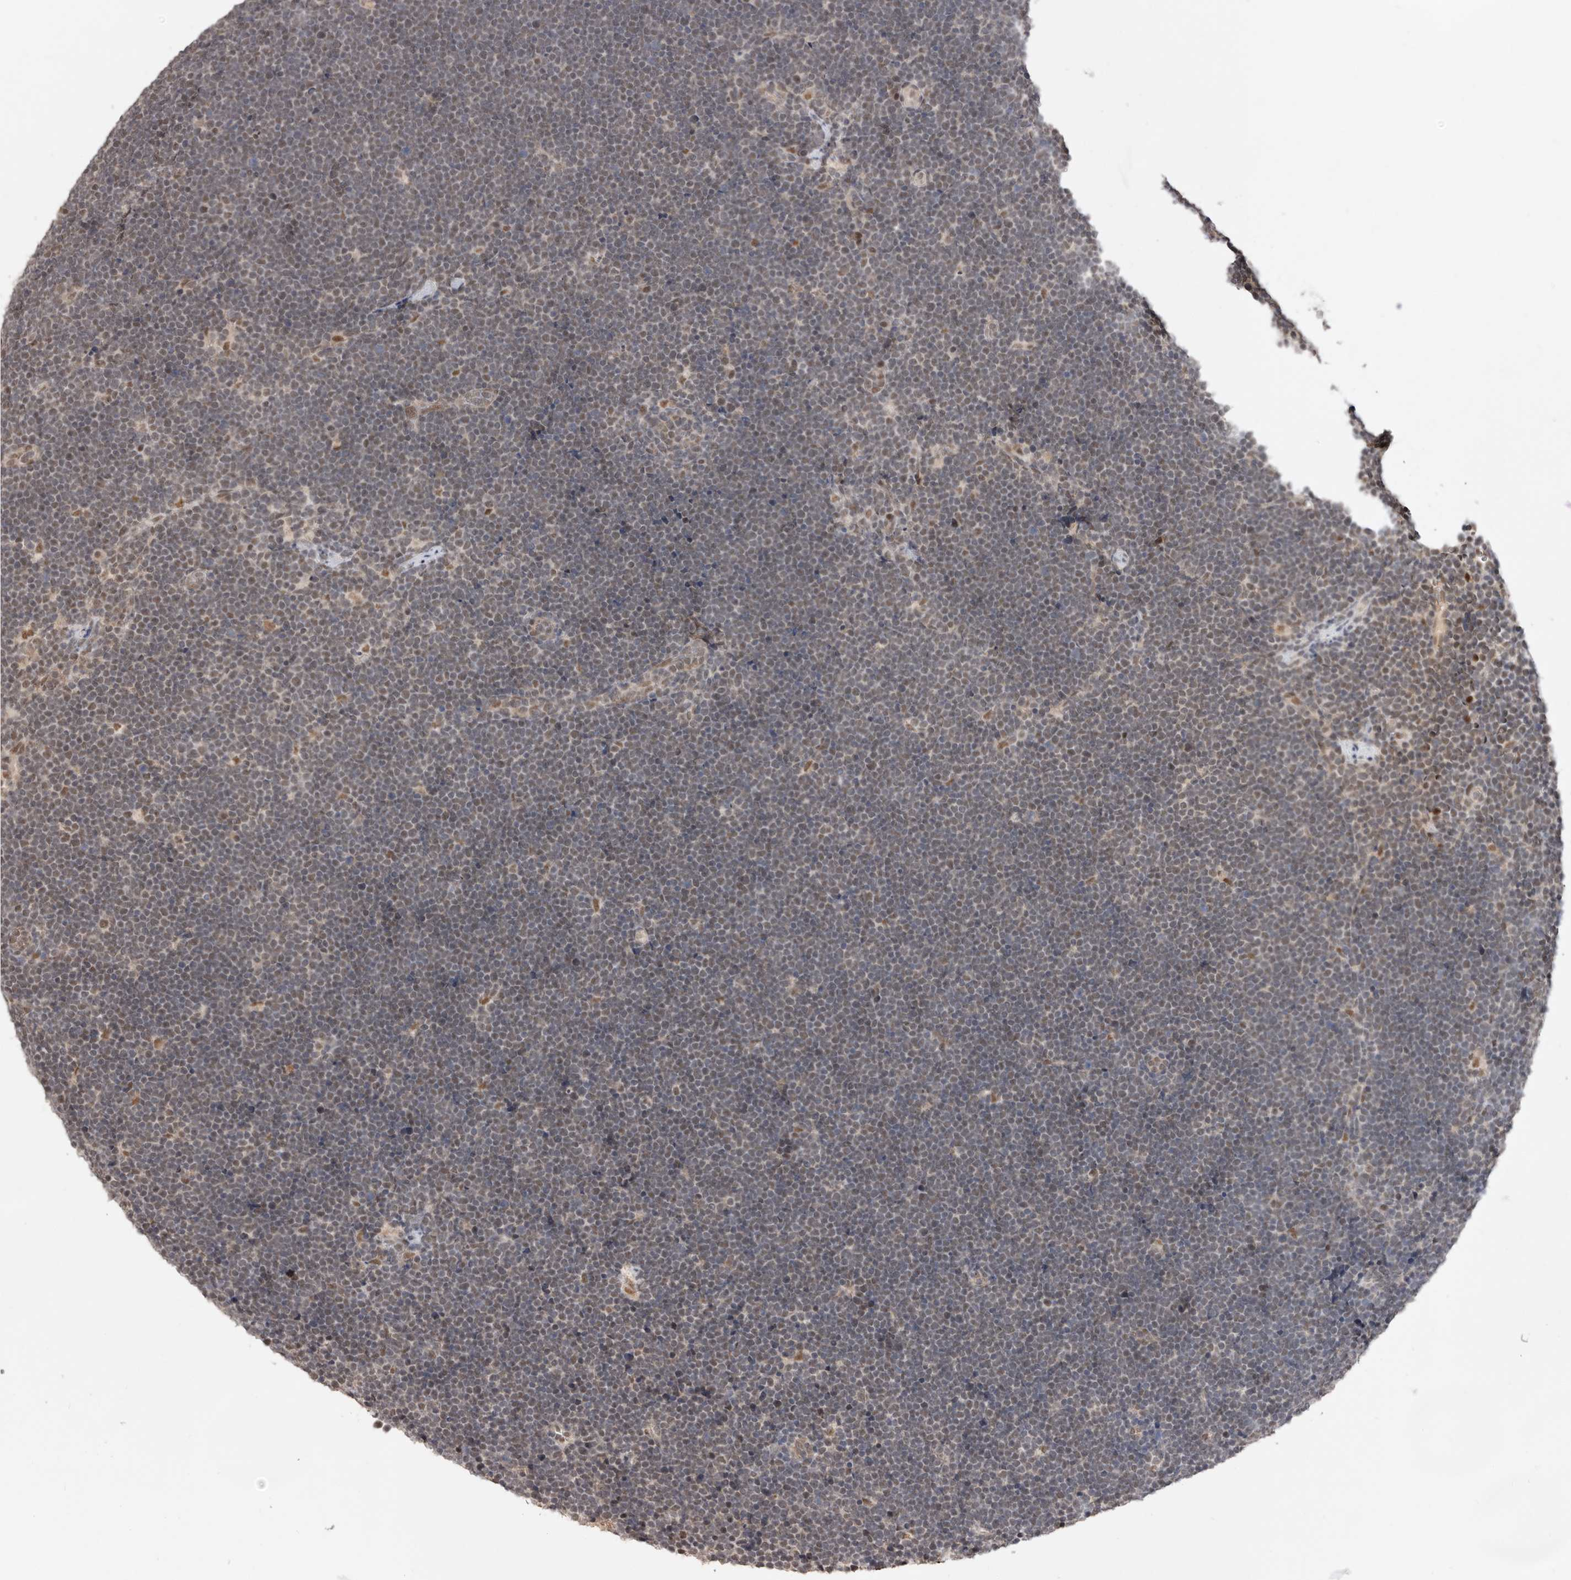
{"staining": {"intensity": "negative", "quantity": "none", "location": "none"}, "tissue": "lymphoma", "cell_type": "Tumor cells", "image_type": "cancer", "snomed": [{"axis": "morphology", "description": "Malignant lymphoma, non-Hodgkin's type, High grade"}, {"axis": "topography", "description": "Lymph node"}], "caption": "Histopathology image shows no protein staining in tumor cells of lymphoma tissue. Brightfield microscopy of IHC stained with DAB (brown) and hematoxylin (blue), captured at high magnification.", "gene": "BRCA2", "patient": {"sex": "male", "age": 13}}